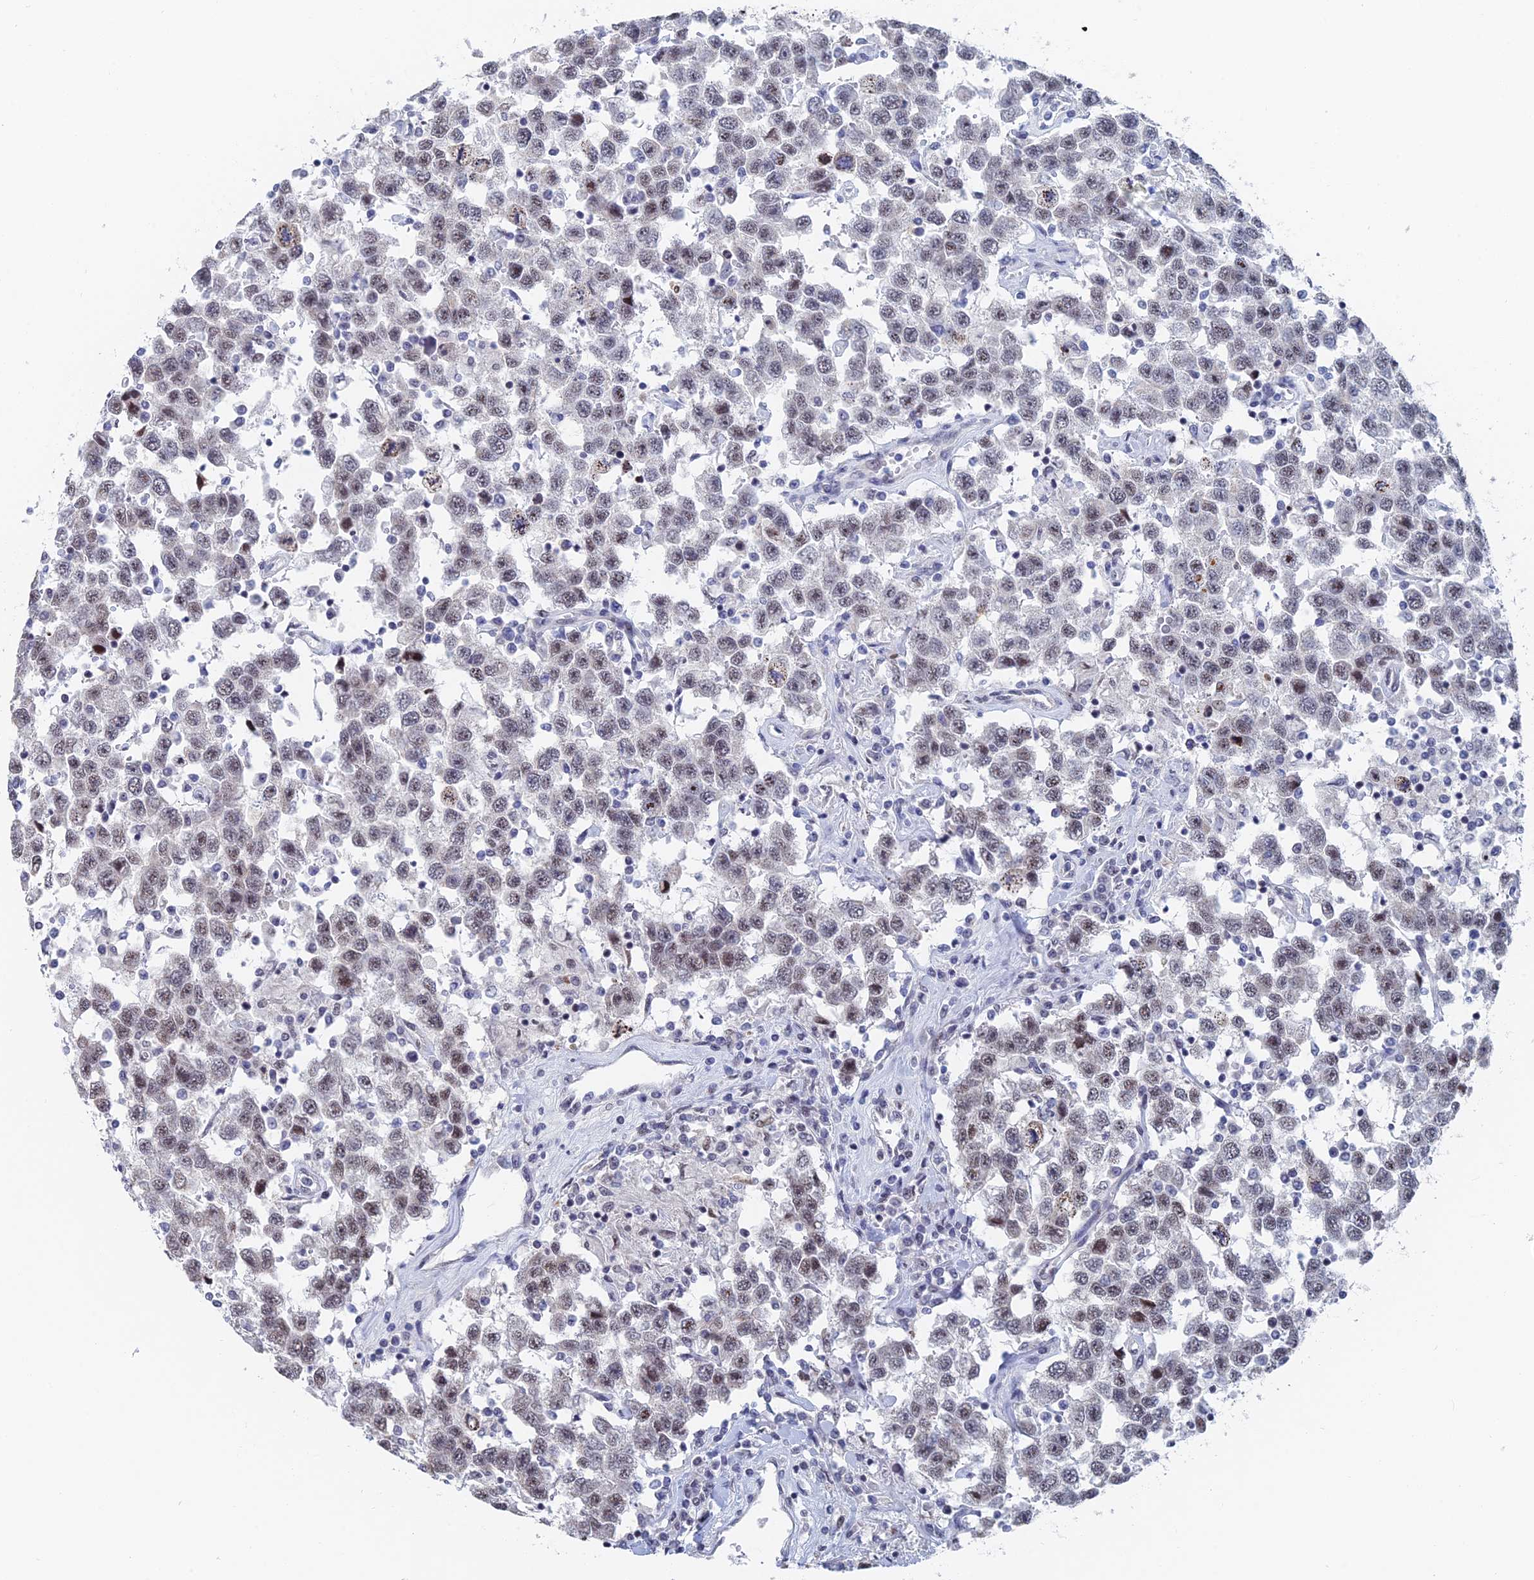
{"staining": {"intensity": "weak", "quantity": "25%-75%", "location": "nuclear"}, "tissue": "testis cancer", "cell_type": "Tumor cells", "image_type": "cancer", "snomed": [{"axis": "morphology", "description": "Seminoma, NOS"}, {"axis": "topography", "description": "Testis"}], "caption": "Testis cancer stained with a brown dye displays weak nuclear positive expression in about 25%-75% of tumor cells.", "gene": "GMNC", "patient": {"sex": "male", "age": 41}}